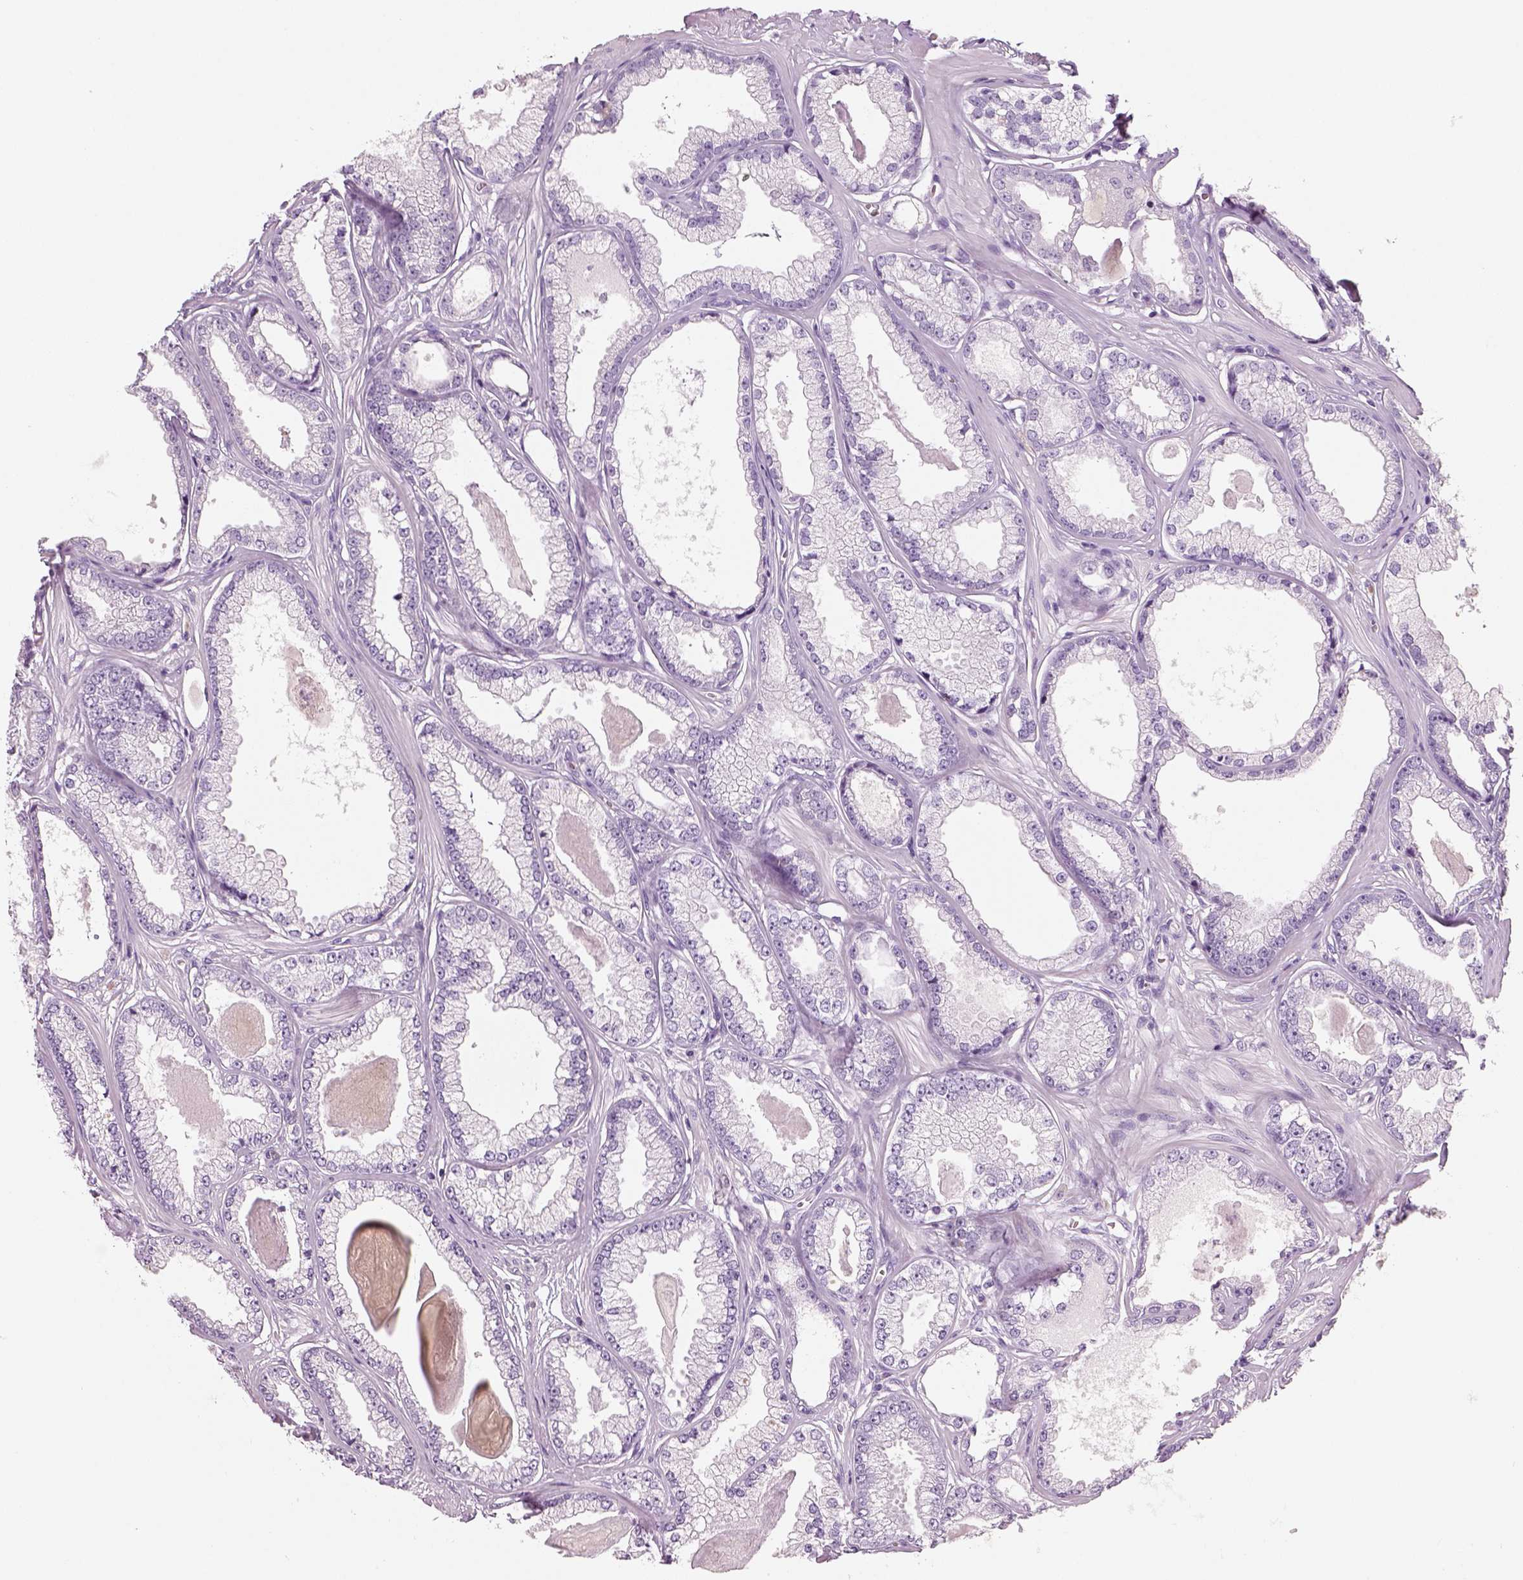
{"staining": {"intensity": "negative", "quantity": "none", "location": "none"}, "tissue": "prostate cancer", "cell_type": "Tumor cells", "image_type": "cancer", "snomed": [{"axis": "morphology", "description": "Adenocarcinoma, Low grade"}, {"axis": "topography", "description": "Prostate"}], "caption": "A high-resolution photomicrograph shows immunohistochemistry (IHC) staining of low-grade adenocarcinoma (prostate), which reveals no significant expression in tumor cells.", "gene": "NECAB2", "patient": {"sex": "male", "age": 64}}